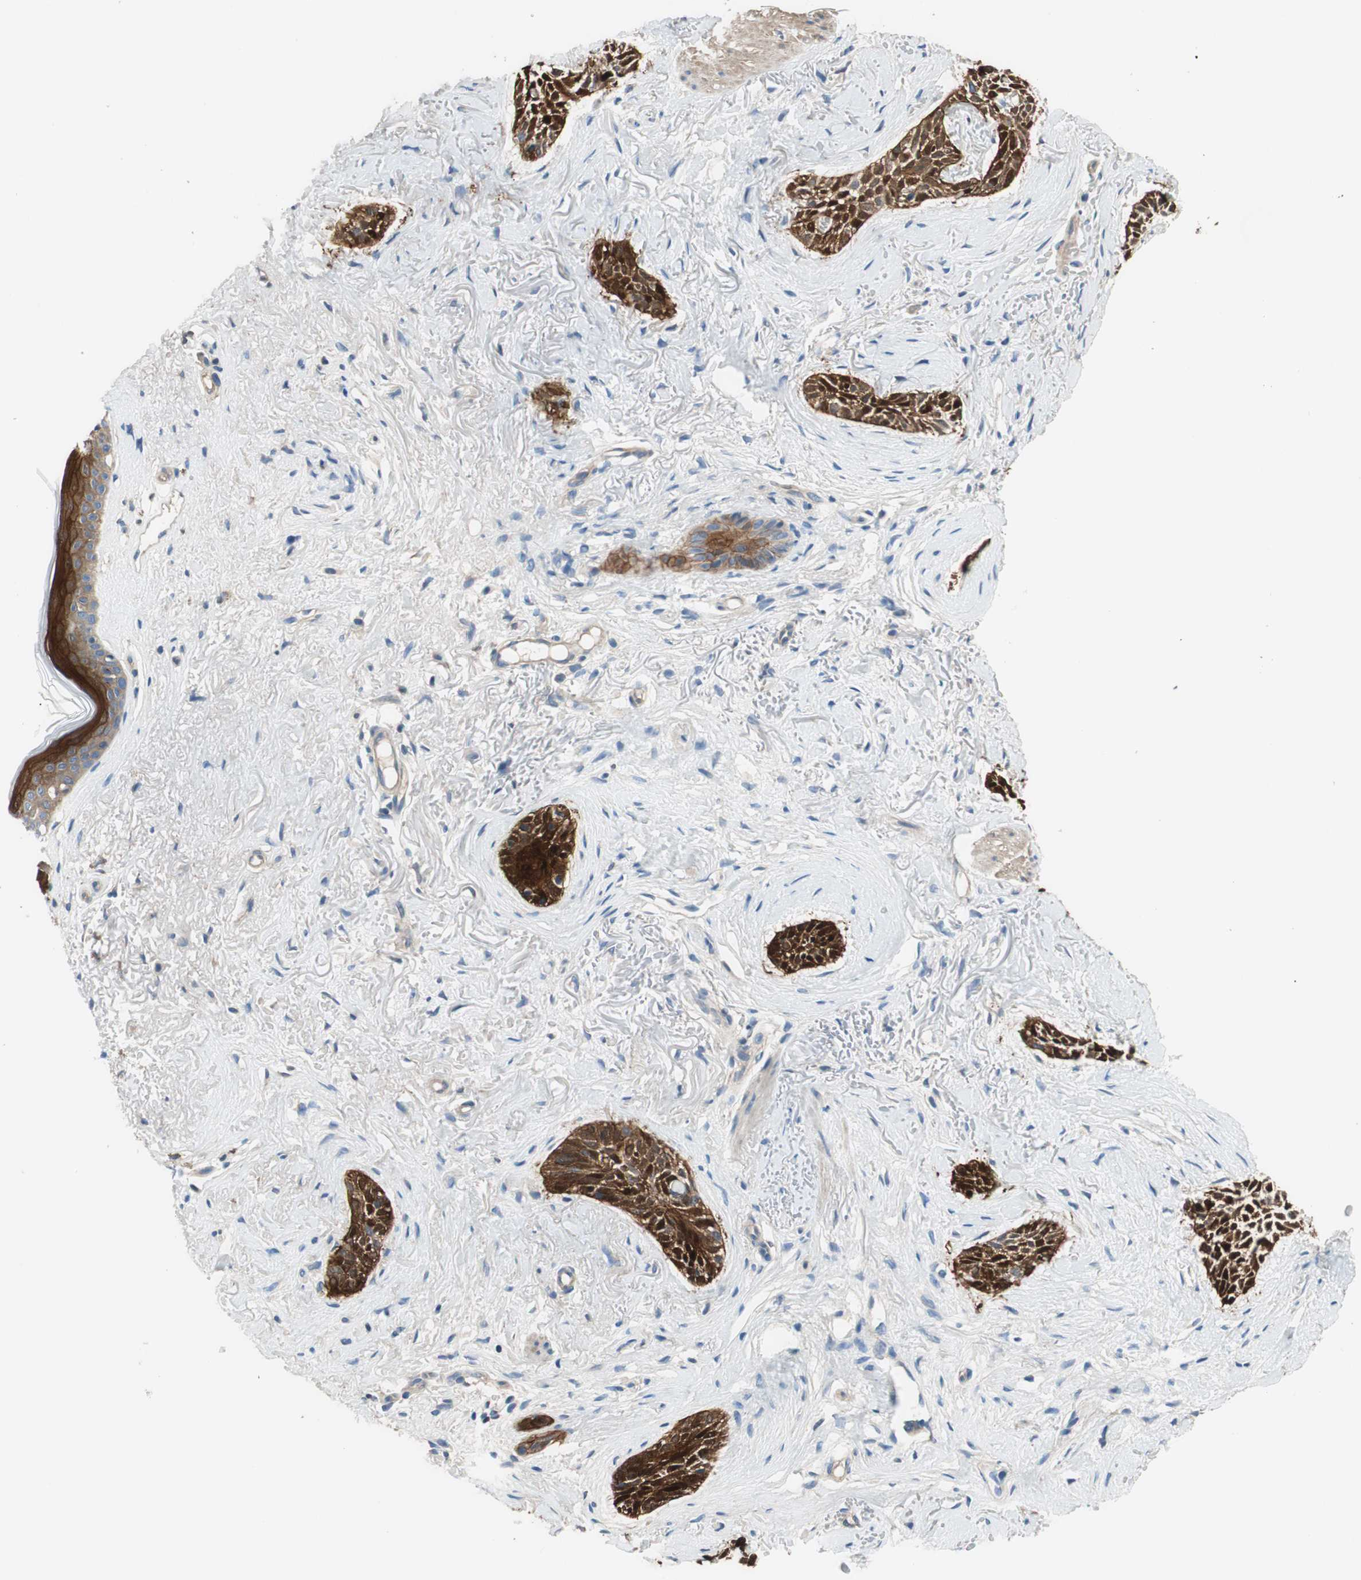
{"staining": {"intensity": "strong", "quantity": ">75%", "location": "cytoplasmic/membranous"}, "tissue": "skin cancer", "cell_type": "Tumor cells", "image_type": "cancer", "snomed": [{"axis": "morphology", "description": "Normal tissue, NOS"}, {"axis": "morphology", "description": "Basal cell carcinoma"}, {"axis": "topography", "description": "Skin"}], "caption": "A high amount of strong cytoplasmic/membranous positivity is appreciated in approximately >75% of tumor cells in skin cancer (basal cell carcinoma) tissue.", "gene": "CALML3", "patient": {"sex": "female", "age": 84}}